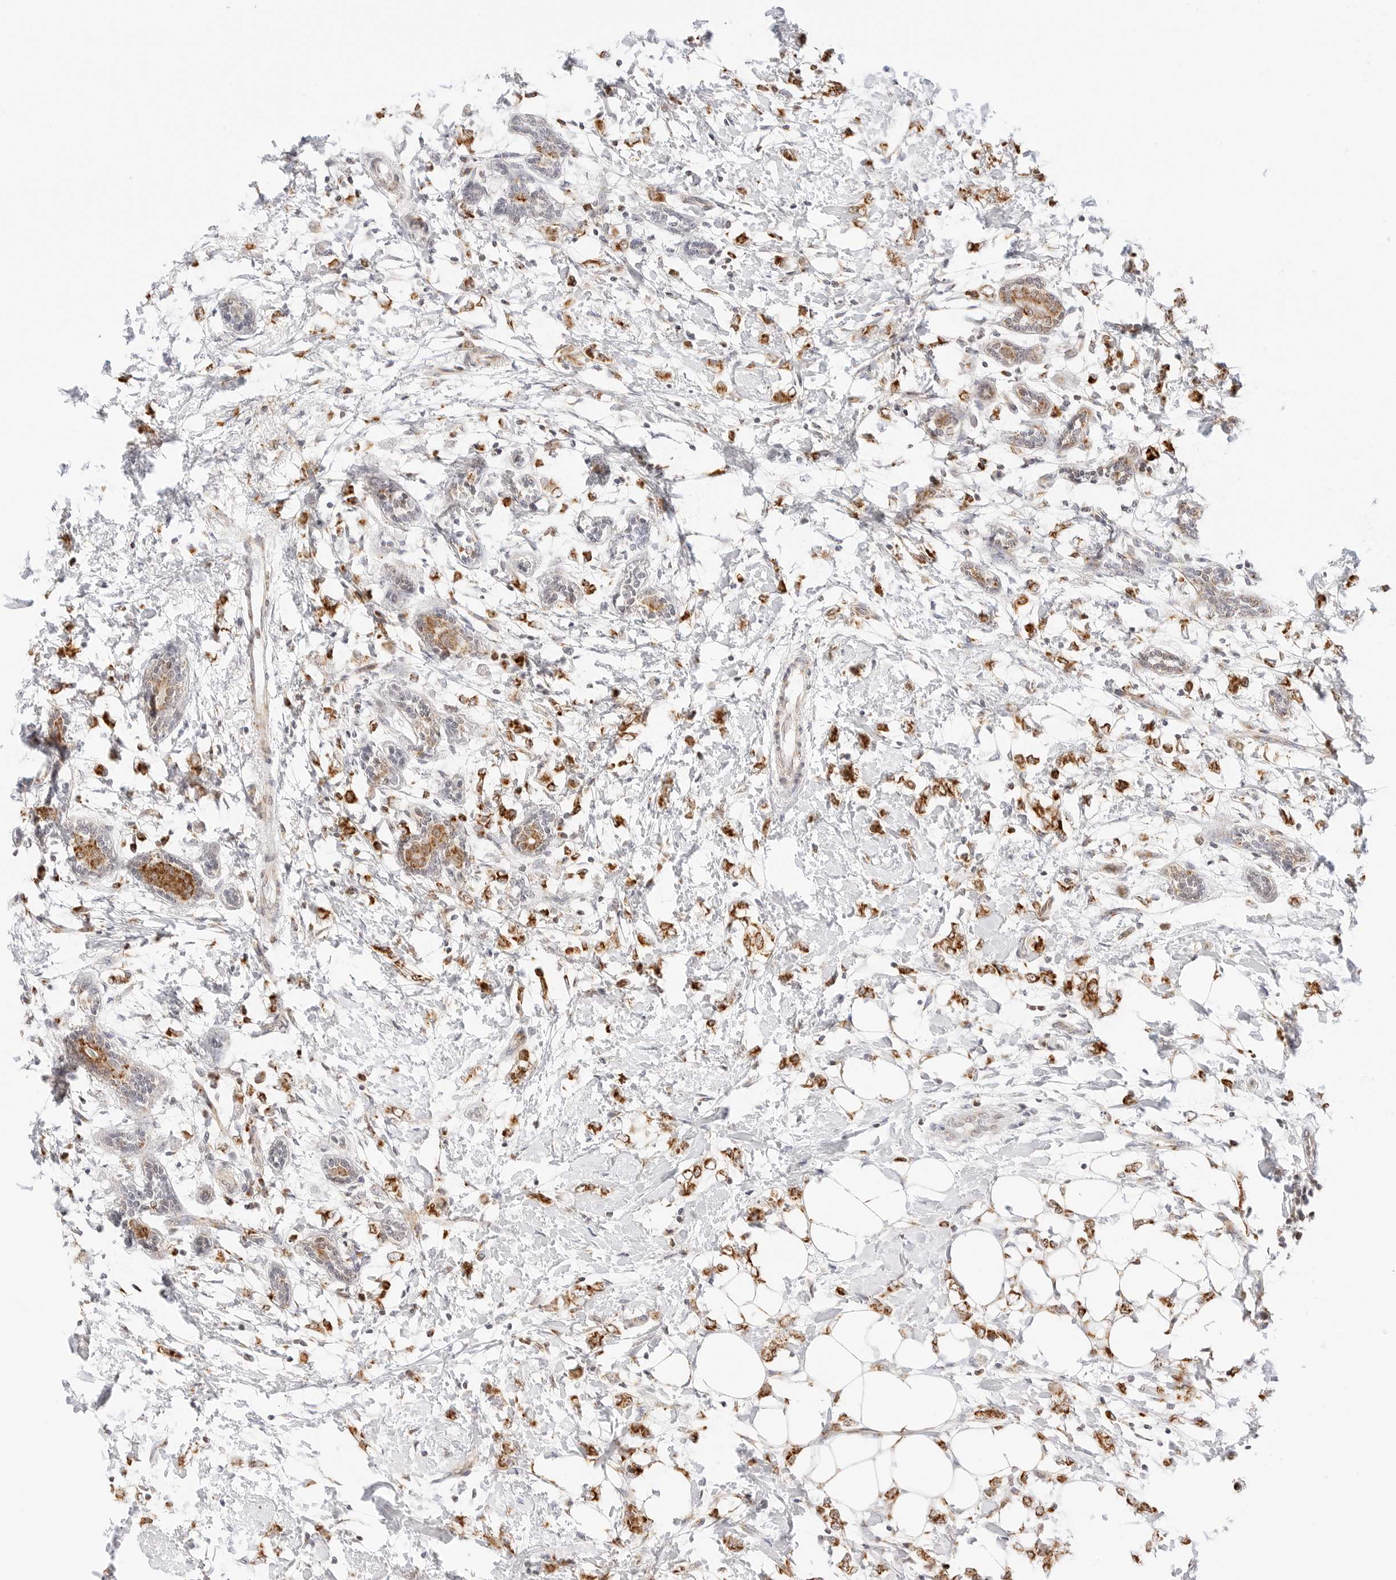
{"staining": {"intensity": "strong", "quantity": ">75%", "location": "cytoplasmic/membranous"}, "tissue": "breast cancer", "cell_type": "Tumor cells", "image_type": "cancer", "snomed": [{"axis": "morphology", "description": "Normal tissue, NOS"}, {"axis": "morphology", "description": "Lobular carcinoma"}, {"axis": "topography", "description": "Breast"}], "caption": "Immunohistochemistry image of neoplastic tissue: breast lobular carcinoma stained using immunohistochemistry exhibits high levels of strong protein expression localized specifically in the cytoplasmic/membranous of tumor cells, appearing as a cytoplasmic/membranous brown color.", "gene": "FH", "patient": {"sex": "female", "age": 47}}